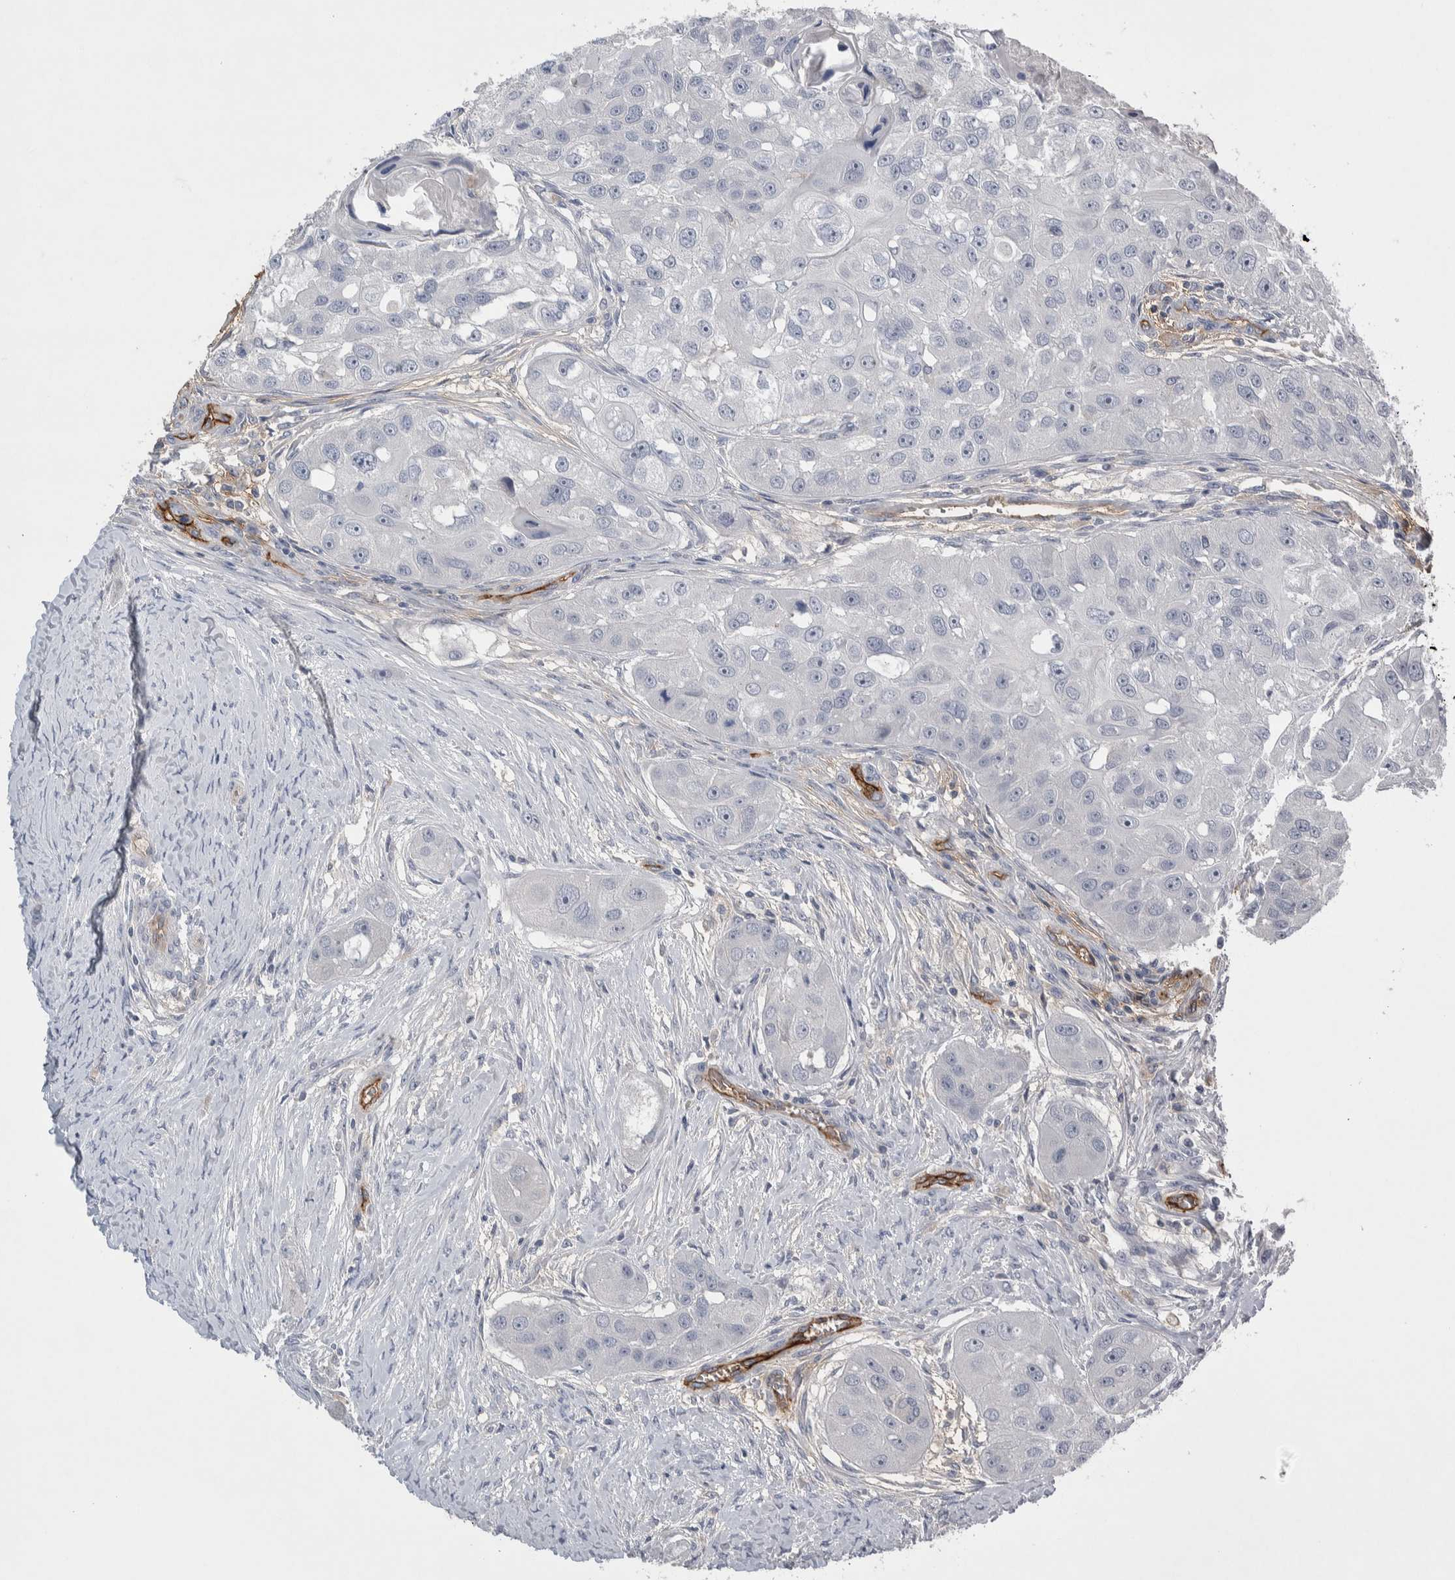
{"staining": {"intensity": "negative", "quantity": "none", "location": "none"}, "tissue": "head and neck cancer", "cell_type": "Tumor cells", "image_type": "cancer", "snomed": [{"axis": "morphology", "description": "Normal tissue, NOS"}, {"axis": "morphology", "description": "Squamous cell carcinoma, NOS"}, {"axis": "topography", "description": "Skeletal muscle"}, {"axis": "topography", "description": "Head-Neck"}], "caption": "There is no significant expression in tumor cells of squamous cell carcinoma (head and neck).", "gene": "CEP131", "patient": {"sex": "male", "age": 51}}